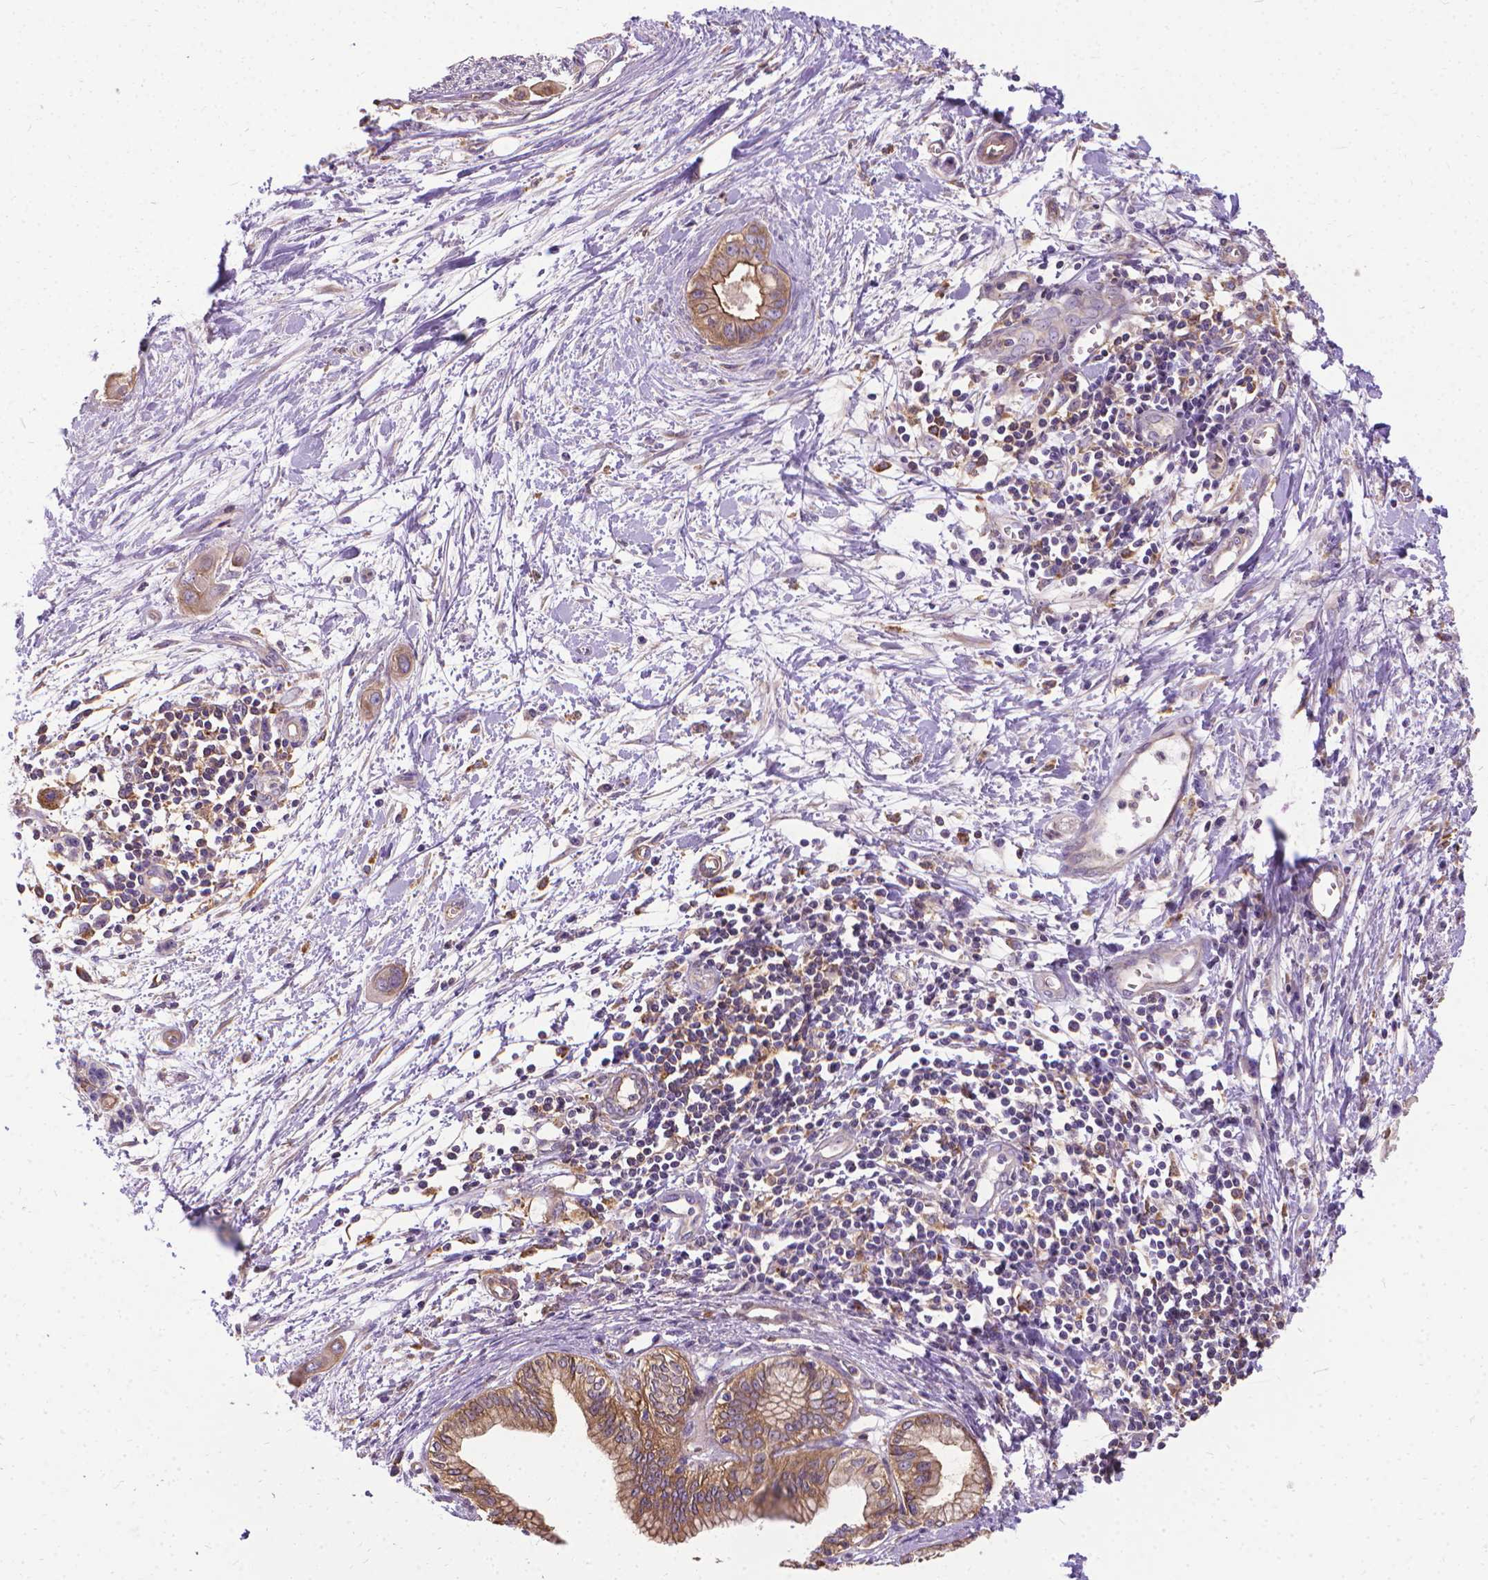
{"staining": {"intensity": "moderate", "quantity": "25%-75%", "location": "cytoplasmic/membranous"}, "tissue": "pancreatic cancer", "cell_type": "Tumor cells", "image_type": "cancer", "snomed": [{"axis": "morphology", "description": "Adenocarcinoma, NOS"}, {"axis": "topography", "description": "Pancreas"}], "caption": "This is an image of immunohistochemistry staining of pancreatic cancer, which shows moderate positivity in the cytoplasmic/membranous of tumor cells.", "gene": "CFAP299", "patient": {"sex": "male", "age": 60}}